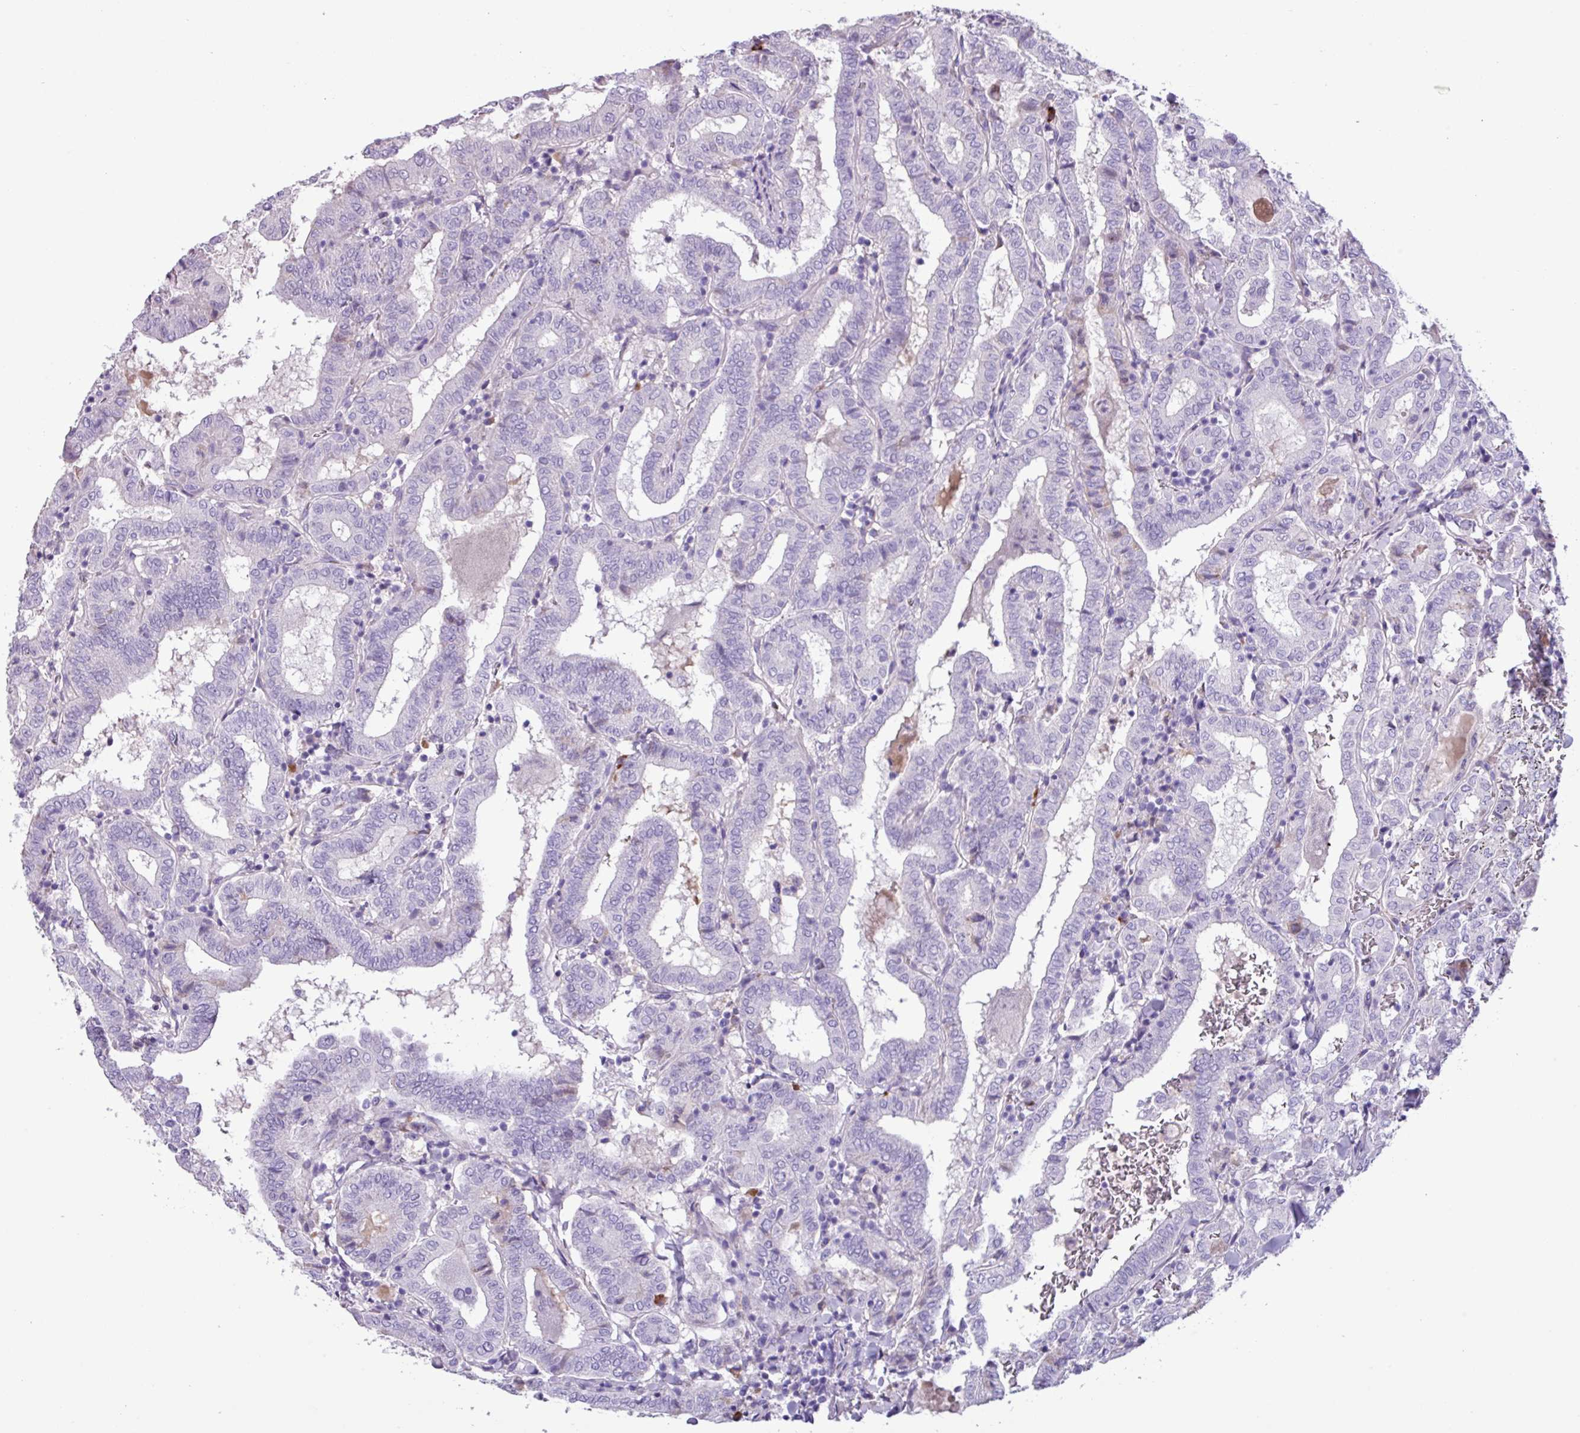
{"staining": {"intensity": "negative", "quantity": "none", "location": "none"}, "tissue": "thyroid cancer", "cell_type": "Tumor cells", "image_type": "cancer", "snomed": [{"axis": "morphology", "description": "Papillary adenocarcinoma, NOS"}, {"axis": "topography", "description": "Thyroid gland"}], "caption": "A high-resolution micrograph shows IHC staining of thyroid papillary adenocarcinoma, which reveals no significant staining in tumor cells. (Immunohistochemistry (ihc), brightfield microscopy, high magnification).", "gene": "CYSTM1", "patient": {"sex": "female", "age": 72}}